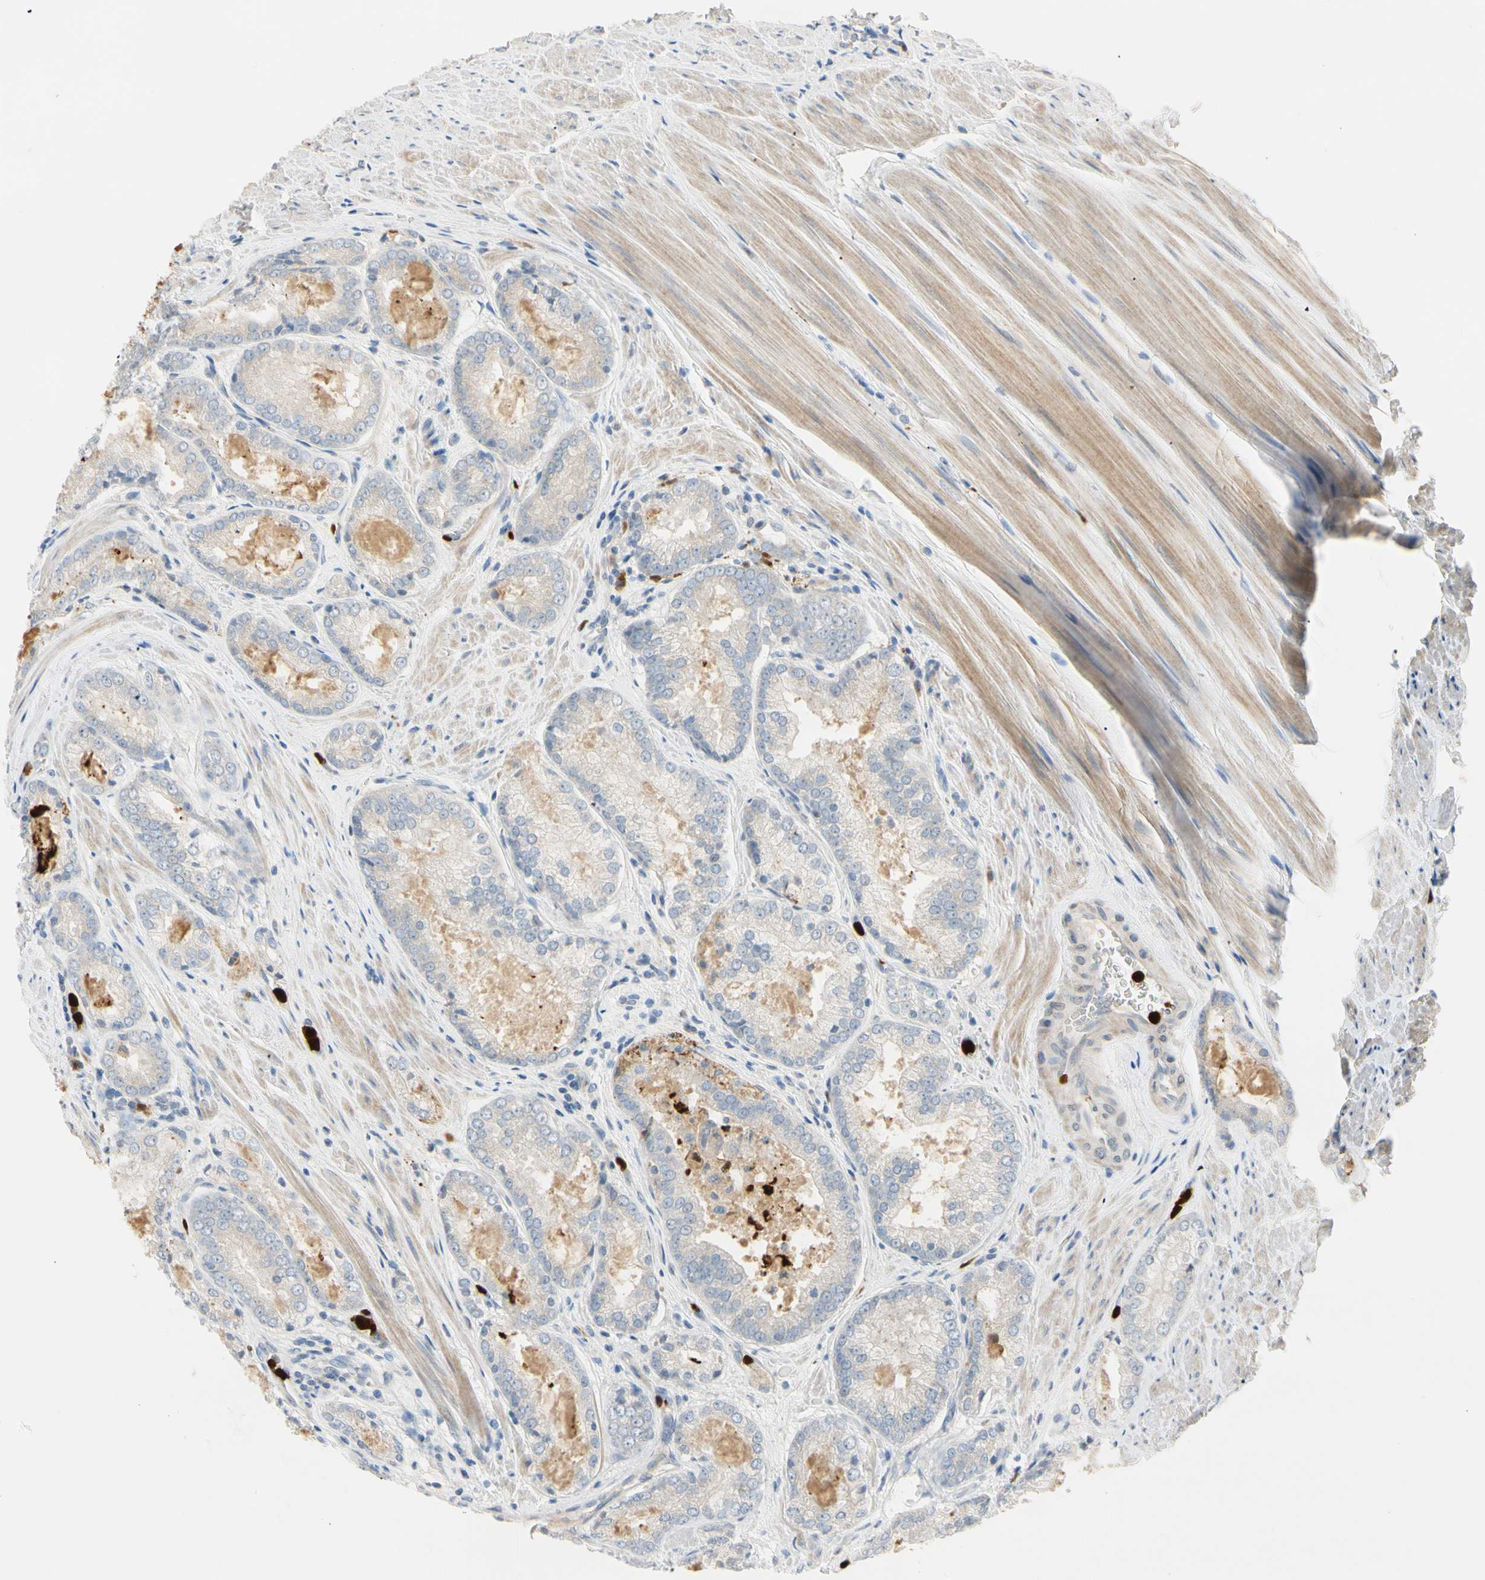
{"staining": {"intensity": "weak", "quantity": "25%-75%", "location": "cytoplasmic/membranous"}, "tissue": "prostate cancer", "cell_type": "Tumor cells", "image_type": "cancer", "snomed": [{"axis": "morphology", "description": "Adenocarcinoma, Low grade"}, {"axis": "topography", "description": "Prostate"}], "caption": "IHC image of prostate cancer (adenocarcinoma (low-grade)) stained for a protein (brown), which reveals low levels of weak cytoplasmic/membranous staining in about 25%-75% of tumor cells.", "gene": "TRAF5", "patient": {"sex": "male", "age": 64}}